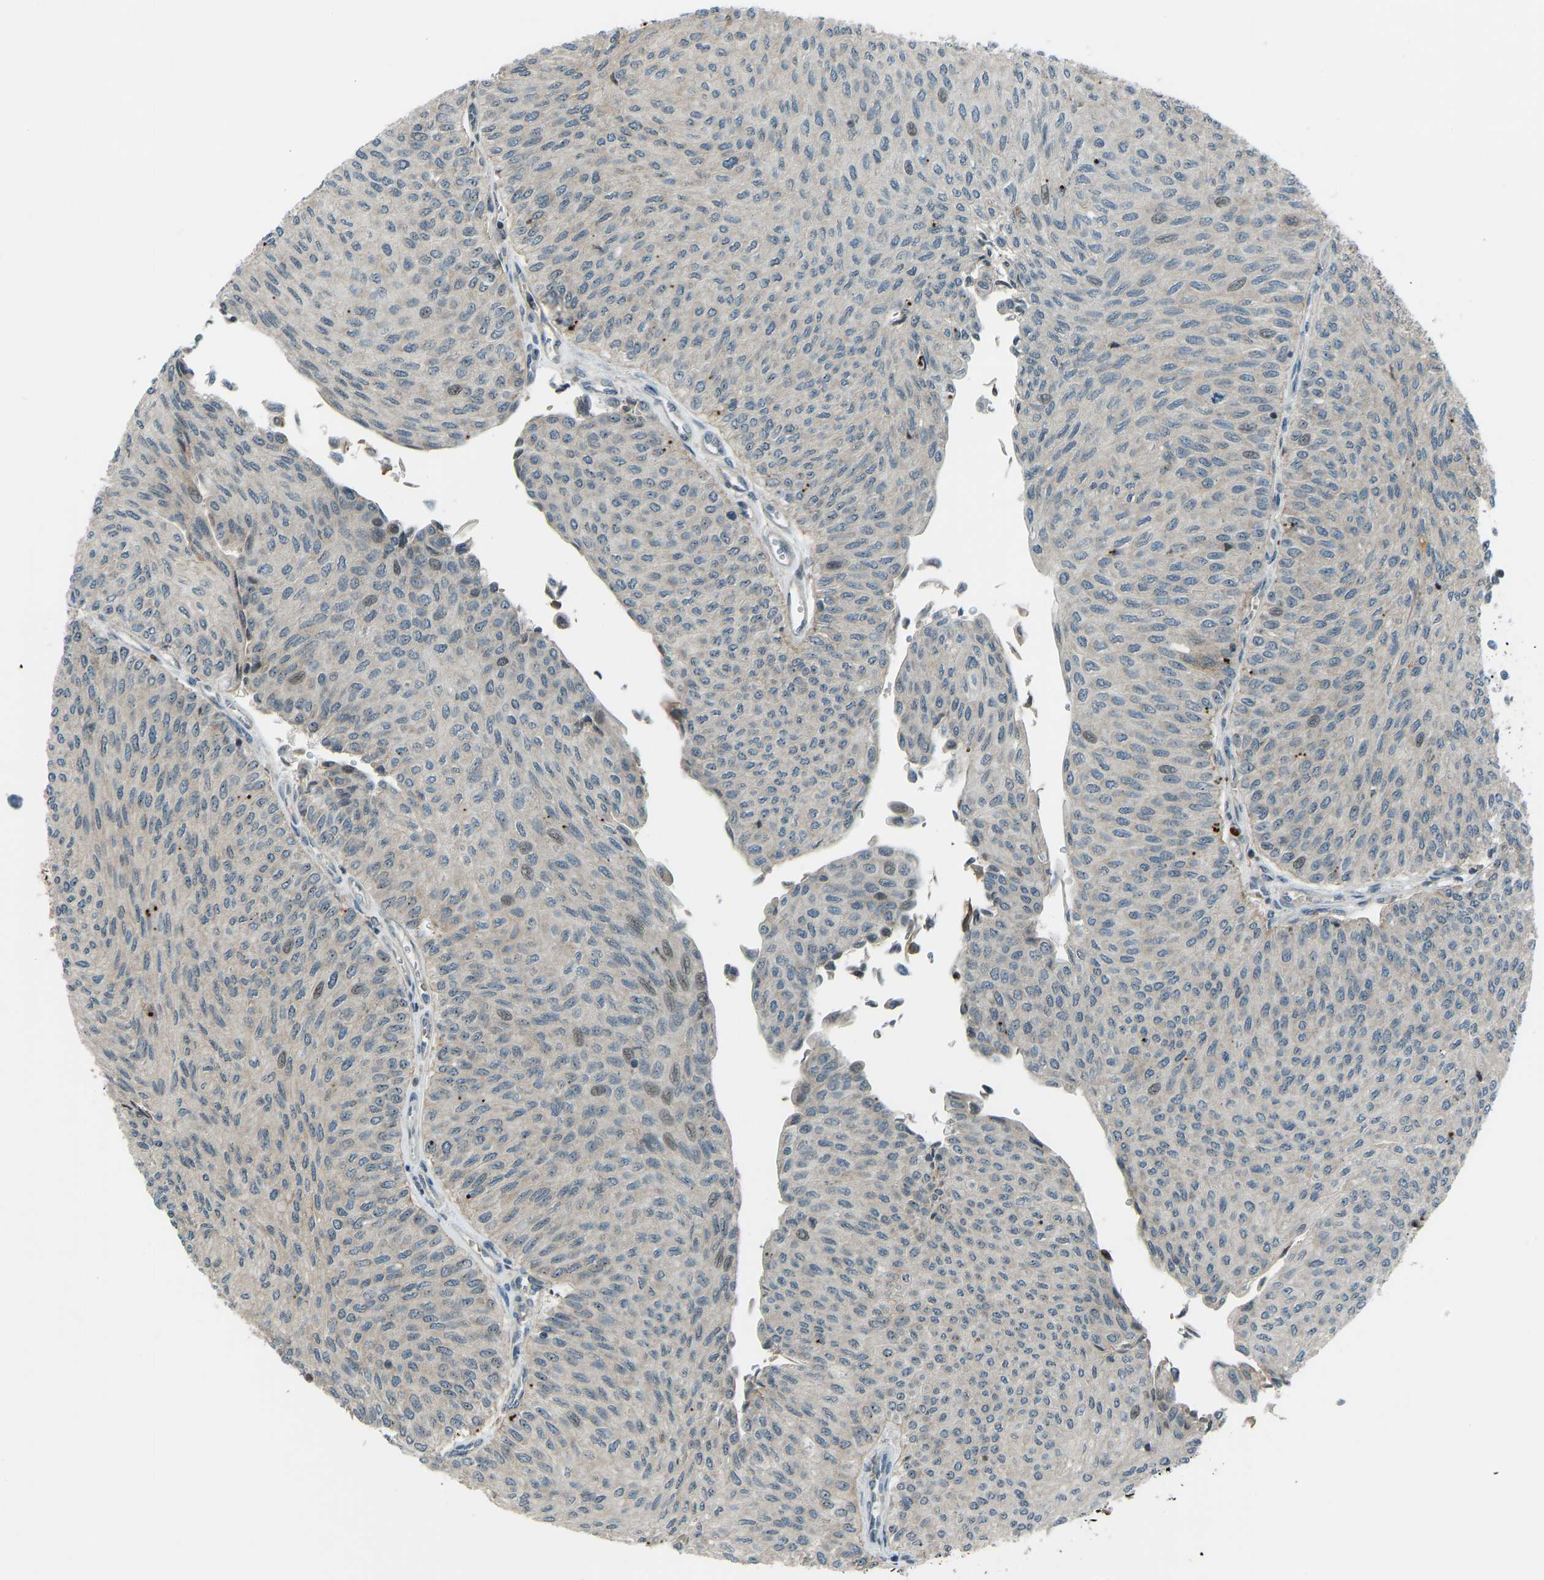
{"staining": {"intensity": "negative", "quantity": "none", "location": "none"}, "tissue": "urothelial cancer", "cell_type": "Tumor cells", "image_type": "cancer", "snomed": [{"axis": "morphology", "description": "Urothelial carcinoma, Low grade"}, {"axis": "topography", "description": "Urinary bladder"}], "caption": "Image shows no protein positivity in tumor cells of urothelial carcinoma (low-grade) tissue.", "gene": "SVOPL", "patient": {"sex": "male", "age": 78}}